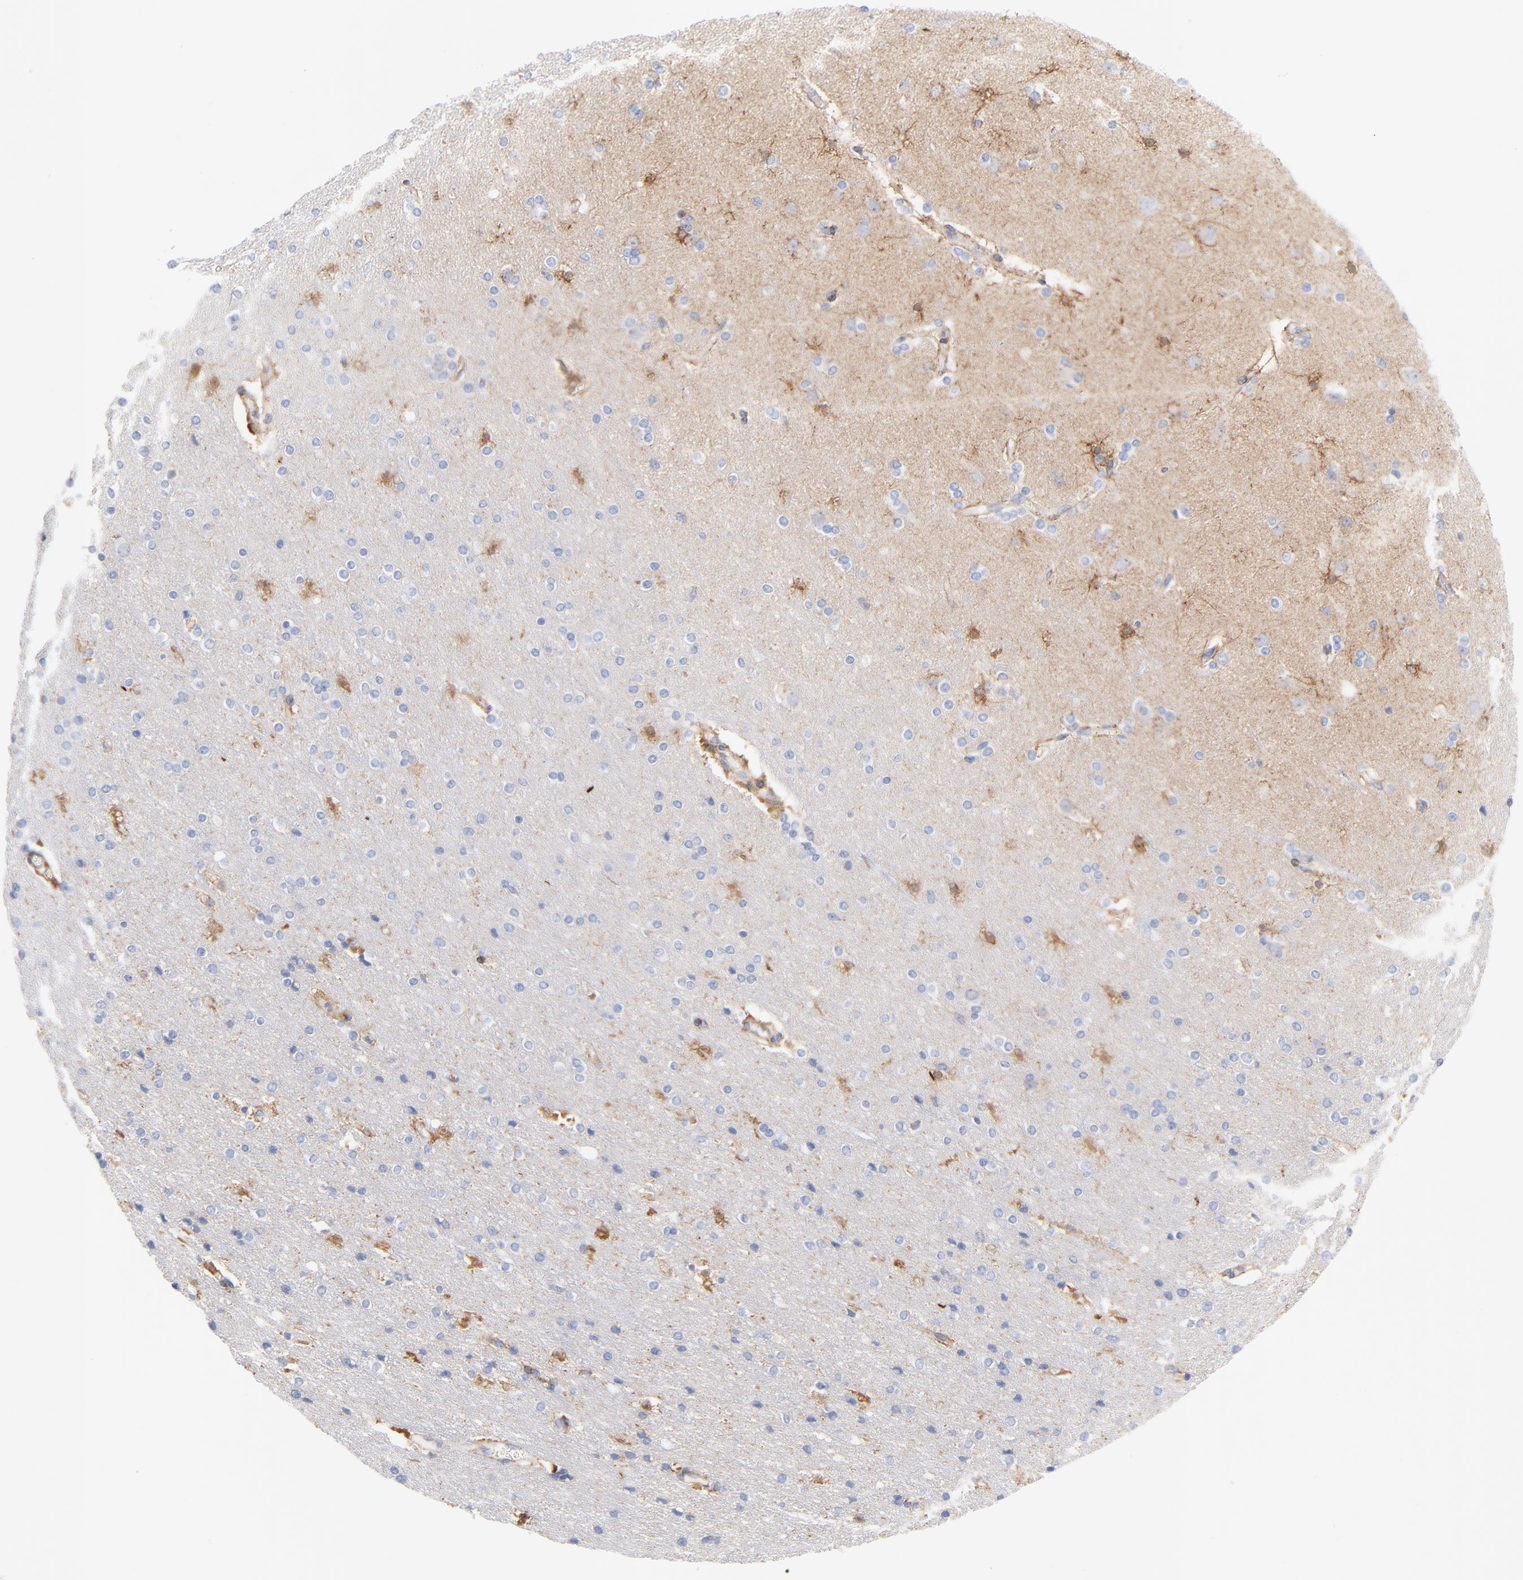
{"staining": {"intensity": "negative", "quantity": "none", "location": "none"}, "tissue": "cerebral cortex", "cell_type": "Endothelial cells", "image_type": "normal", "snomed": [{"axis": "morphology", "description": "Normal tissue, NOS"}, {"axis": "topography", "description": "Cerebral cortex"}], "caption": "The micrograph reveals no significant expression in endothelial cells of cerebral cortex.", "gene": "SEPTIN11", "patient": {"sex": "female", "age": 54}}